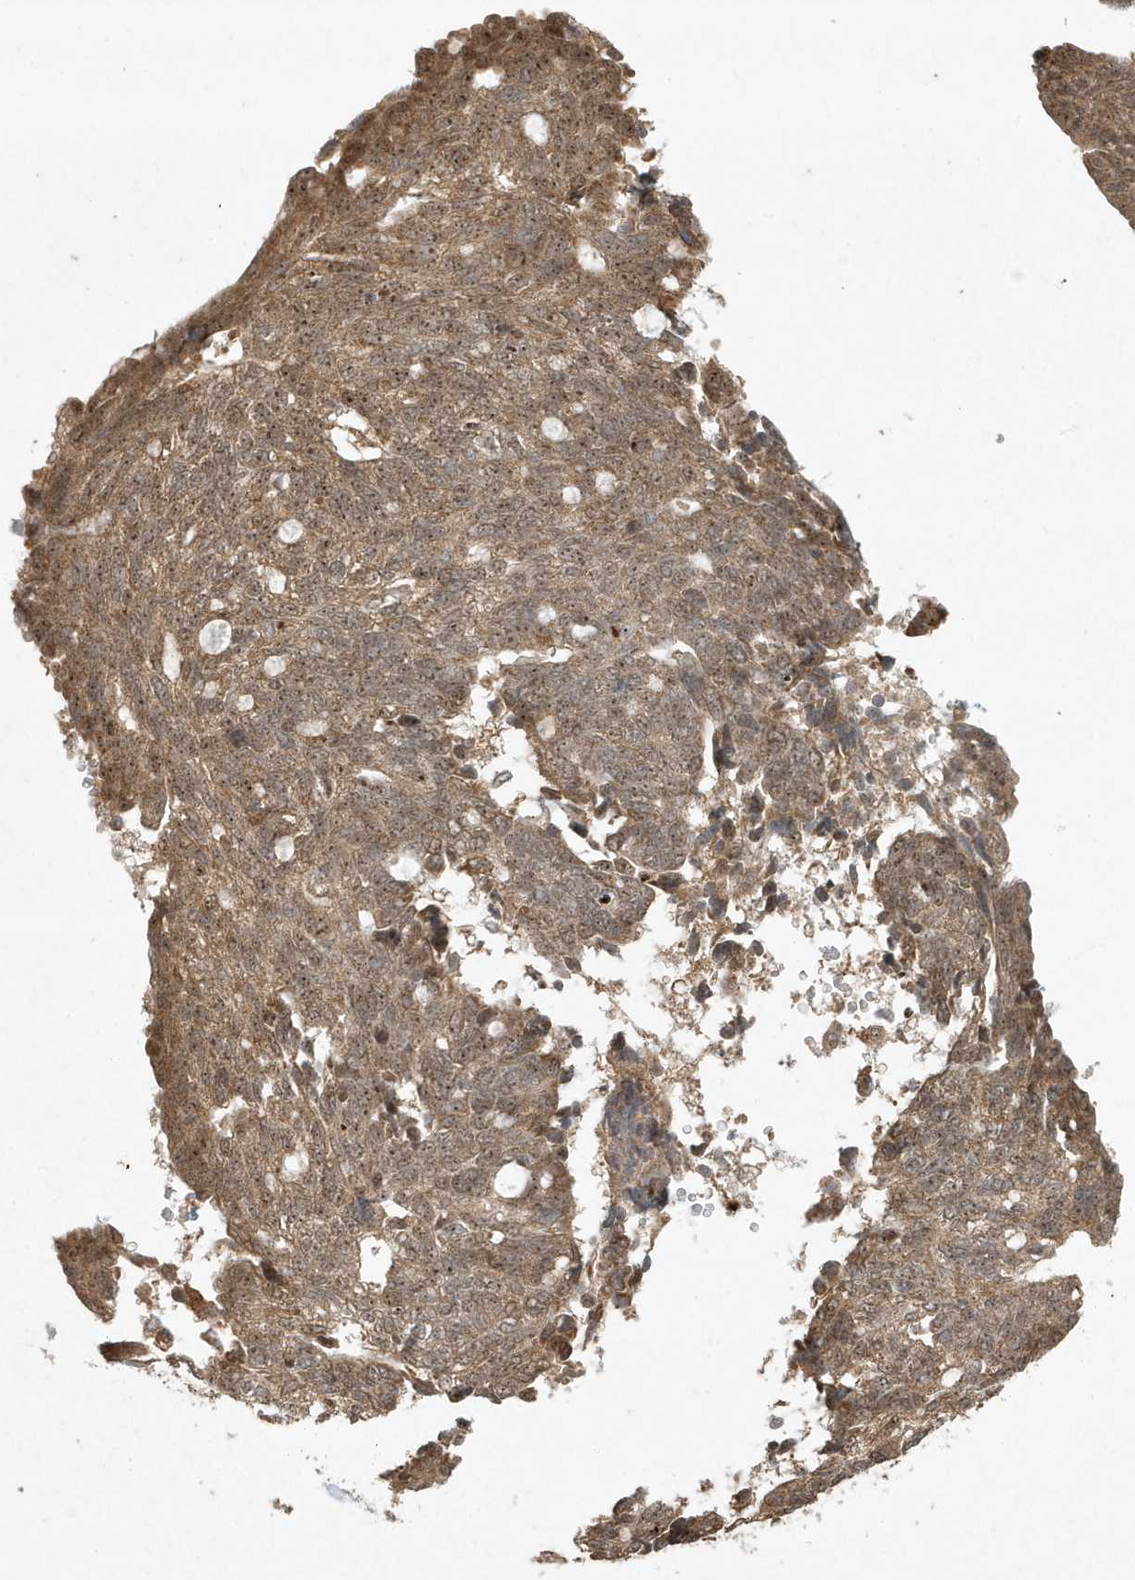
{"staining": {"intensity": "moderate", "quantity": ">75%", "location": "cytoplasmic/membranous,nuclear"}, "tissue": "ovarian cancer", "cell_type": "Tumor cells", "image_type": "cancer", "snomed": [{"axis": "morphology", "description": "Cystadenocarcinoma, serous, NOS"}, {"axis": "topography", "description": "Ovary"}], "caption": "Serous cystadenocarcinoma (ovarian) stained with a brown dye demonstrates moderate cytoplasmic/membranous and nuclear positive expression in approximately >75% of tumor cells.", "gene": "ABCB9", "patient": {"sex": "female", "age": 79}}